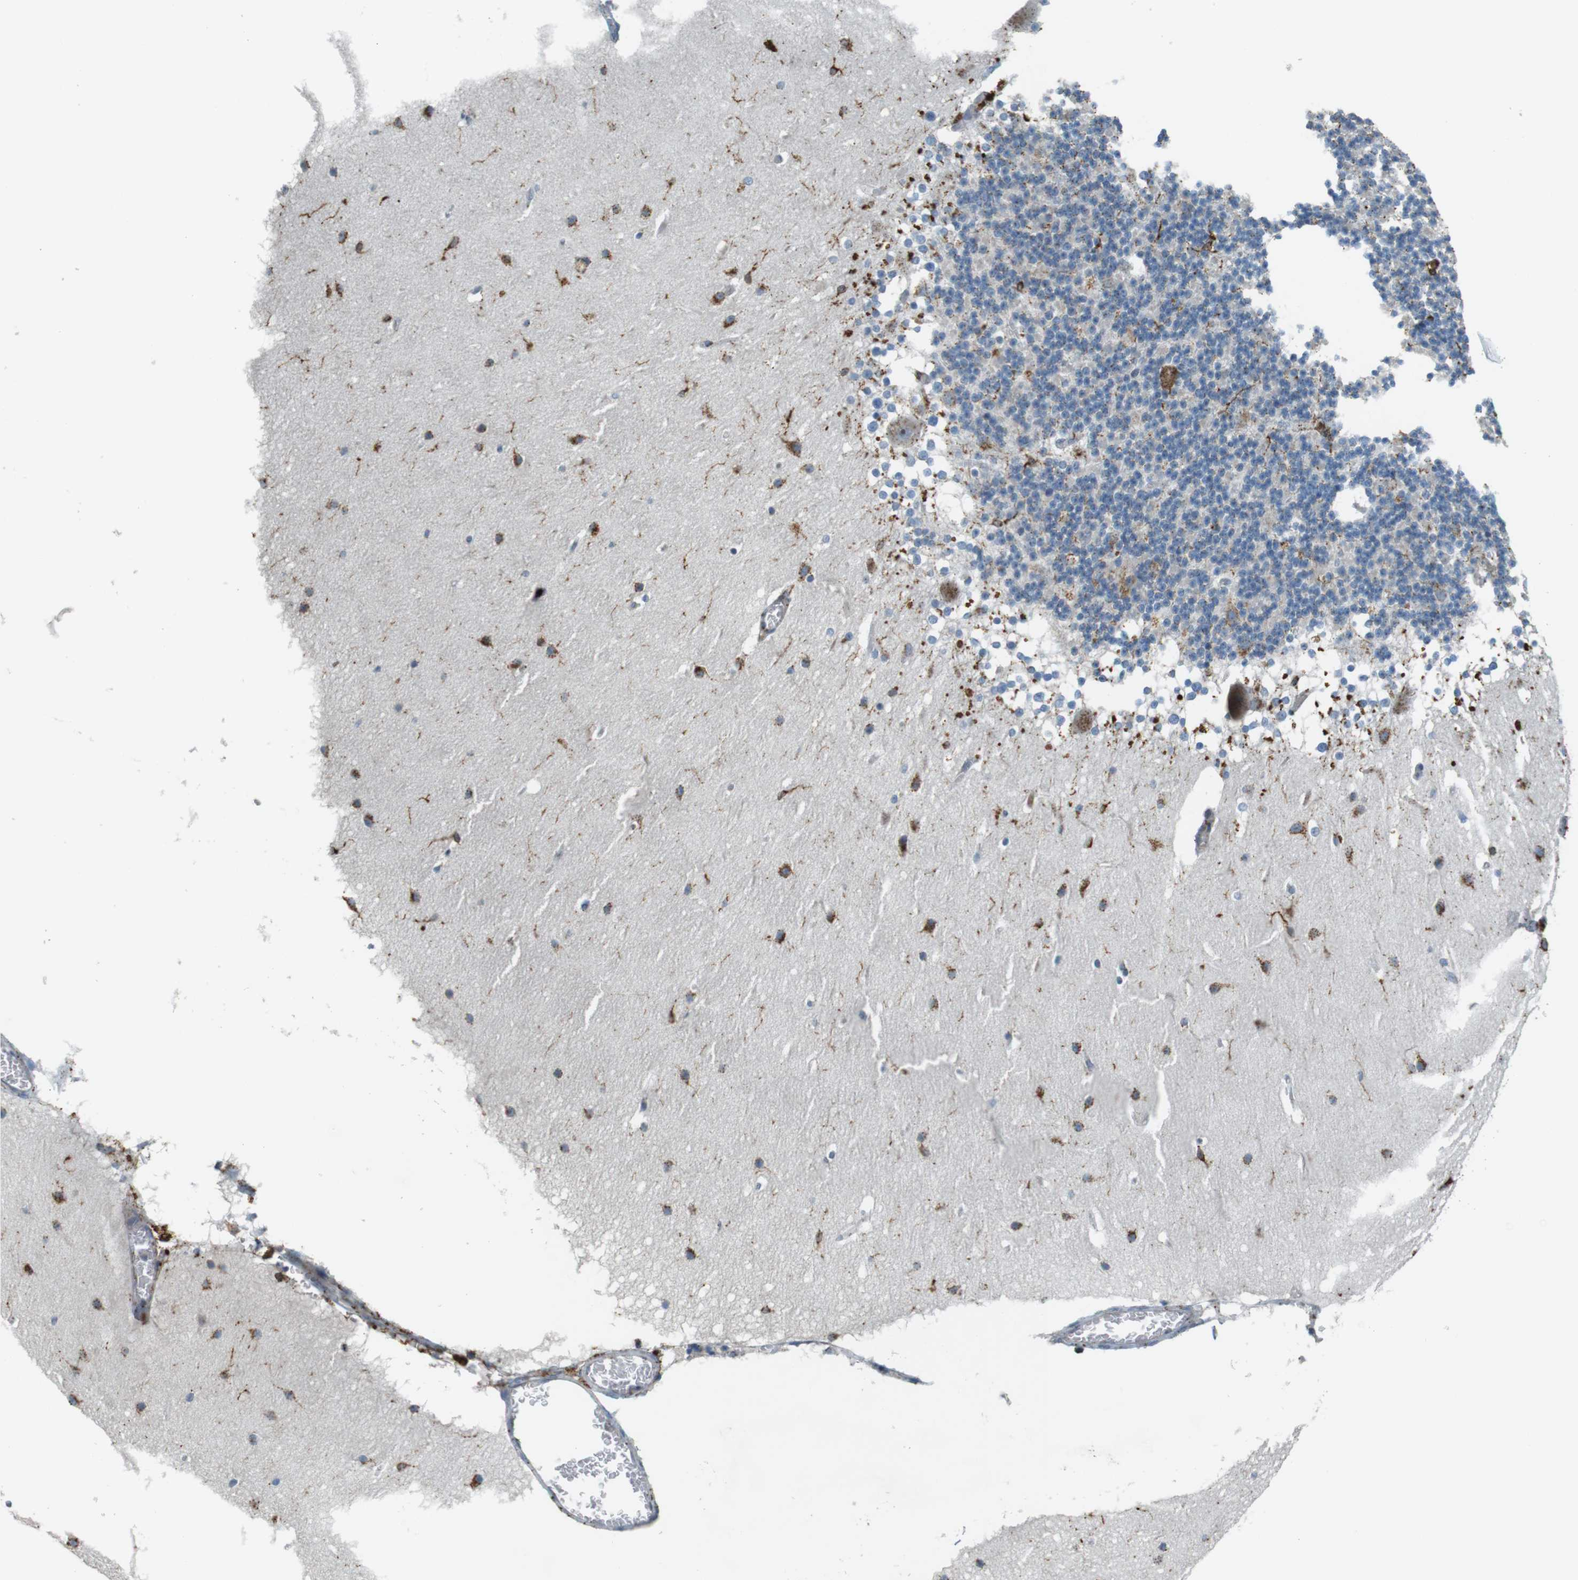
{"staining": {"intensity": "moderate", "quantity": "<25%", "location": "cytoplasmic/membranous"}, "tissue": "cerebellum", "cell_type": "Cells in granular layer", "image_type": "normal", "snomed": [{"axis": "morphology", "description": "Normal tissue, NOS"}, {"axis": "topography", "description": "Cerebellum"}], "caption": "Immunohistochemical staining of normal human cerebellum reveals moderate cytoplasmic/membranous protein staining in approximately <25% of cells in granular layer. The protein of interest is shown in brown color, while the nuclei are stained blue.", "gene": "HLA", "patient": {"sex": "female", "age": 19}}